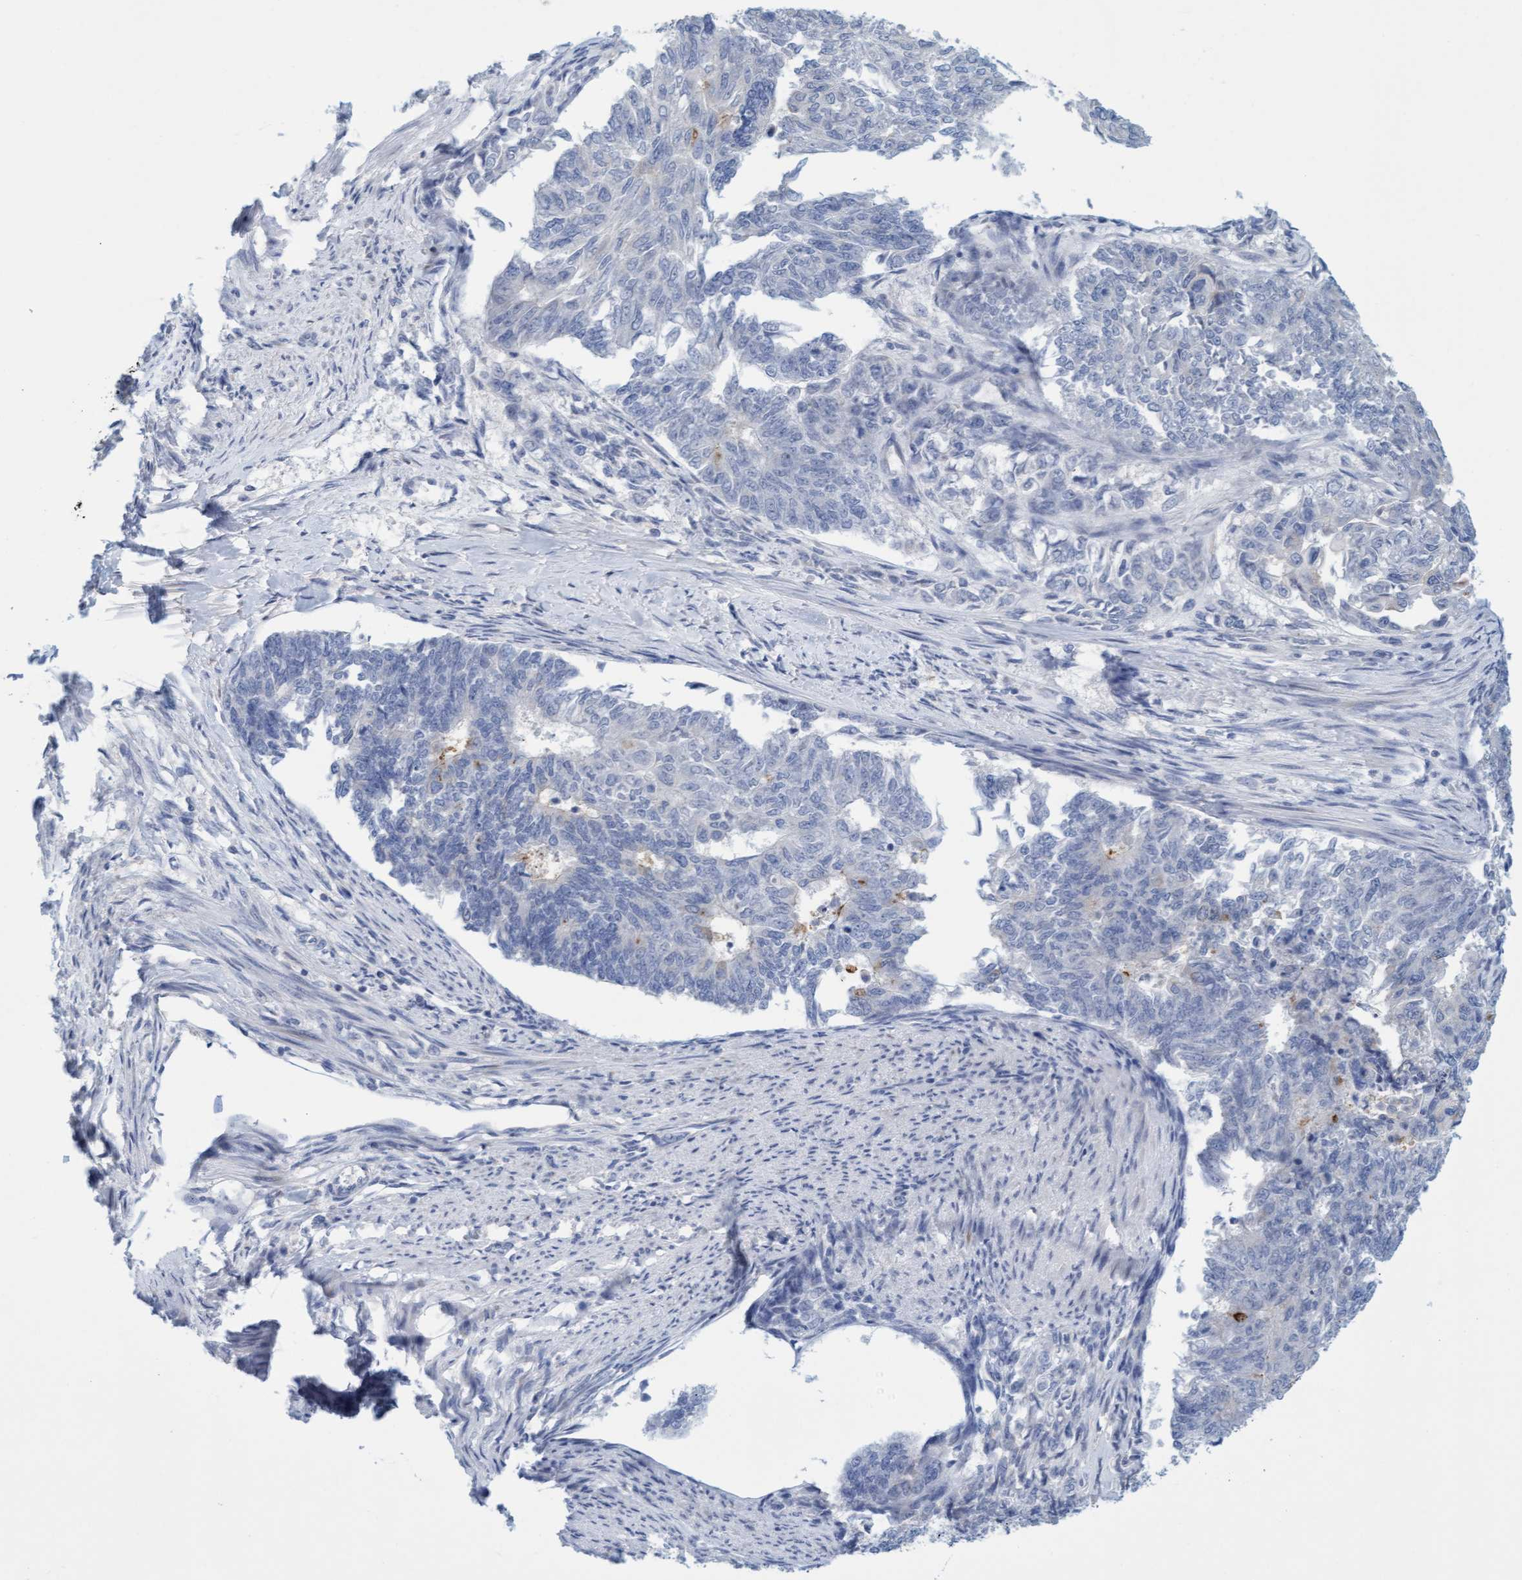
{"staining": {"intensity": "negative", "quantity": "none", "location": "none"}, "tissue": "endometrial cancer", "cell_type": "Tumor cells", "image_type": "cancer", "snomed": [{"axis": "morphology", "description": "Adenocarcinoma, NOS"}, {"axis": "topography", "description": "Endometrium"}], "caption": "Endometrial adenocarcinoma was stained to show a protein in brown. There is no significant positivity in tumor cells. (DAB (3,3'-diaminobenzidine) immunohistochemistry visualized using brightfield microscopy, high magnification).", "gene": "SLC28A3", "patient": {"sex": "female", "age": 32}}